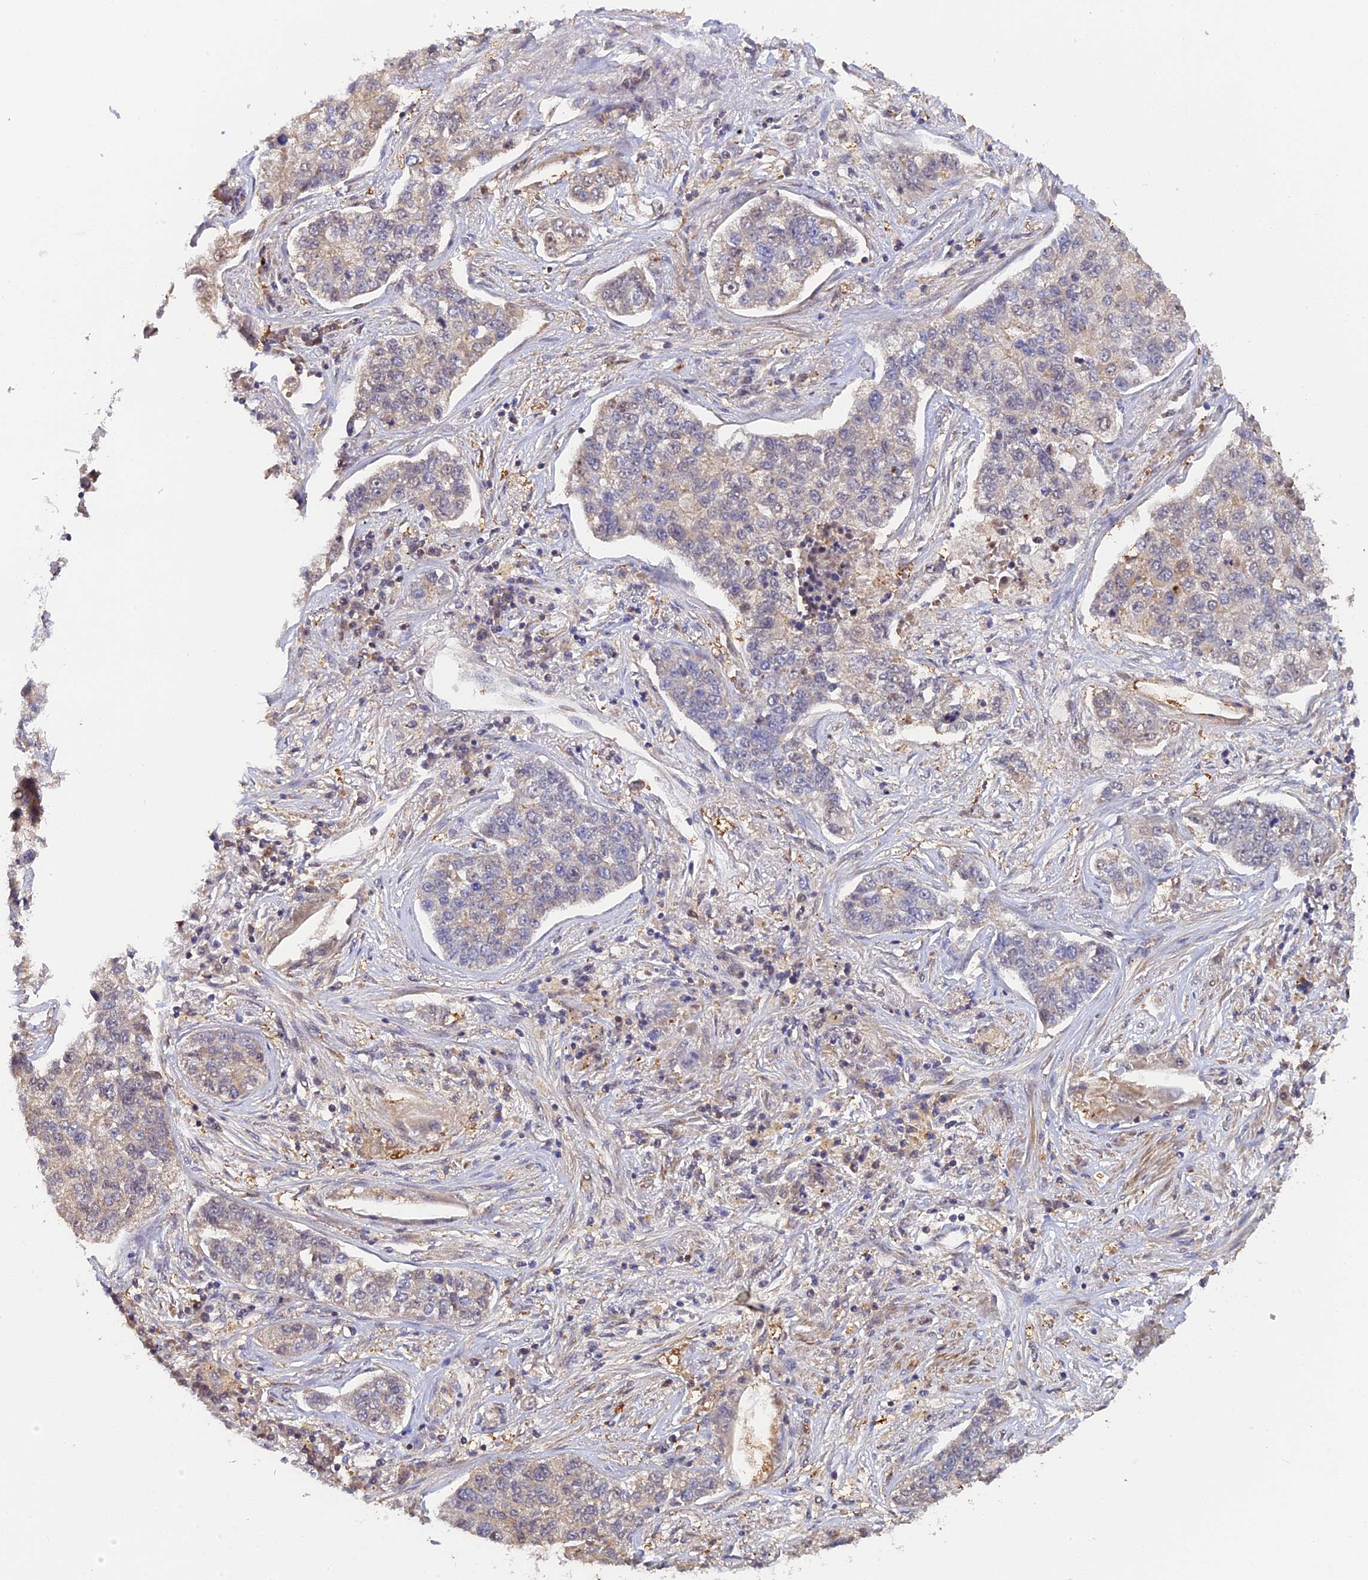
{"staining": {"intensity": "negative", "quantity": "none", "location": "none"}, "tissue": "lung cancer", "cell_type": "Tumor cells", "image_type": "cancer", "snomed": [{"axis": "morphology", "description": "Adenocarcinoma, NOS"}, {"axis": "topography", "description": "Lung"}], "caption": "Photomicrograph shows no protein expression in tumor cells of adenocarcinoma (lung) tissue.", "gene": "FAM98C", "patient": {"sex": "male", "age": 49}}